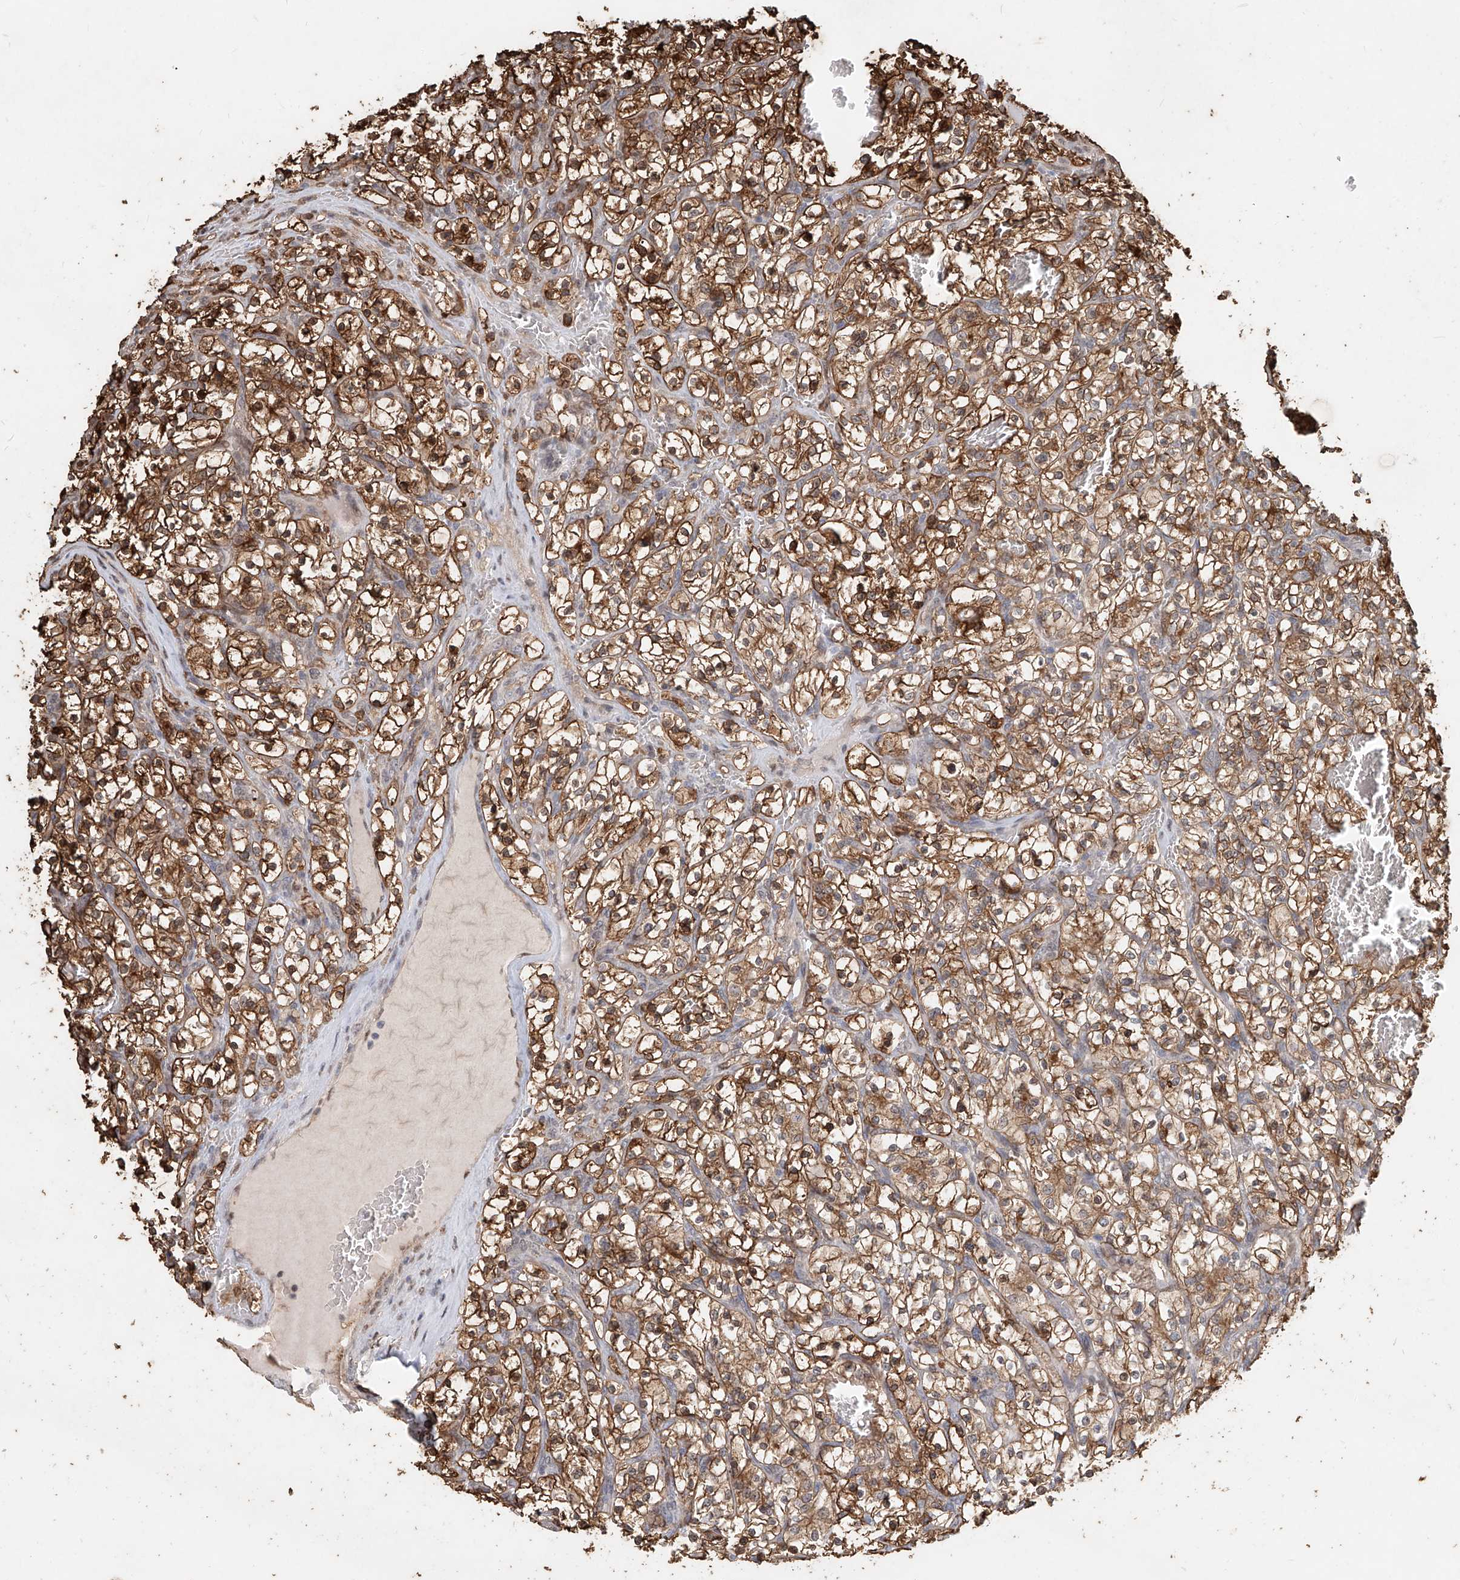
{"staining": {"intensity": "moderate", "quantity": ">75%", "location": "cytoplasmic/membranous"}, "tissue": "renal cancer", "cell_type": "Tumor cells", "image_type": "cancer", "snomed": [{"axis": "morphology", "description": "Adenocarcinoma, NOS"}, {"axis": "topography", "description": "Kidney"}], "caption": "Tumor cells reveal medium levels of moderate cytoplasmic/membranous expression in about >75% of cells in adenocarcinoma (renal).", "gene": "RMND1", "patient": {"sex": "female", "age": 57}}